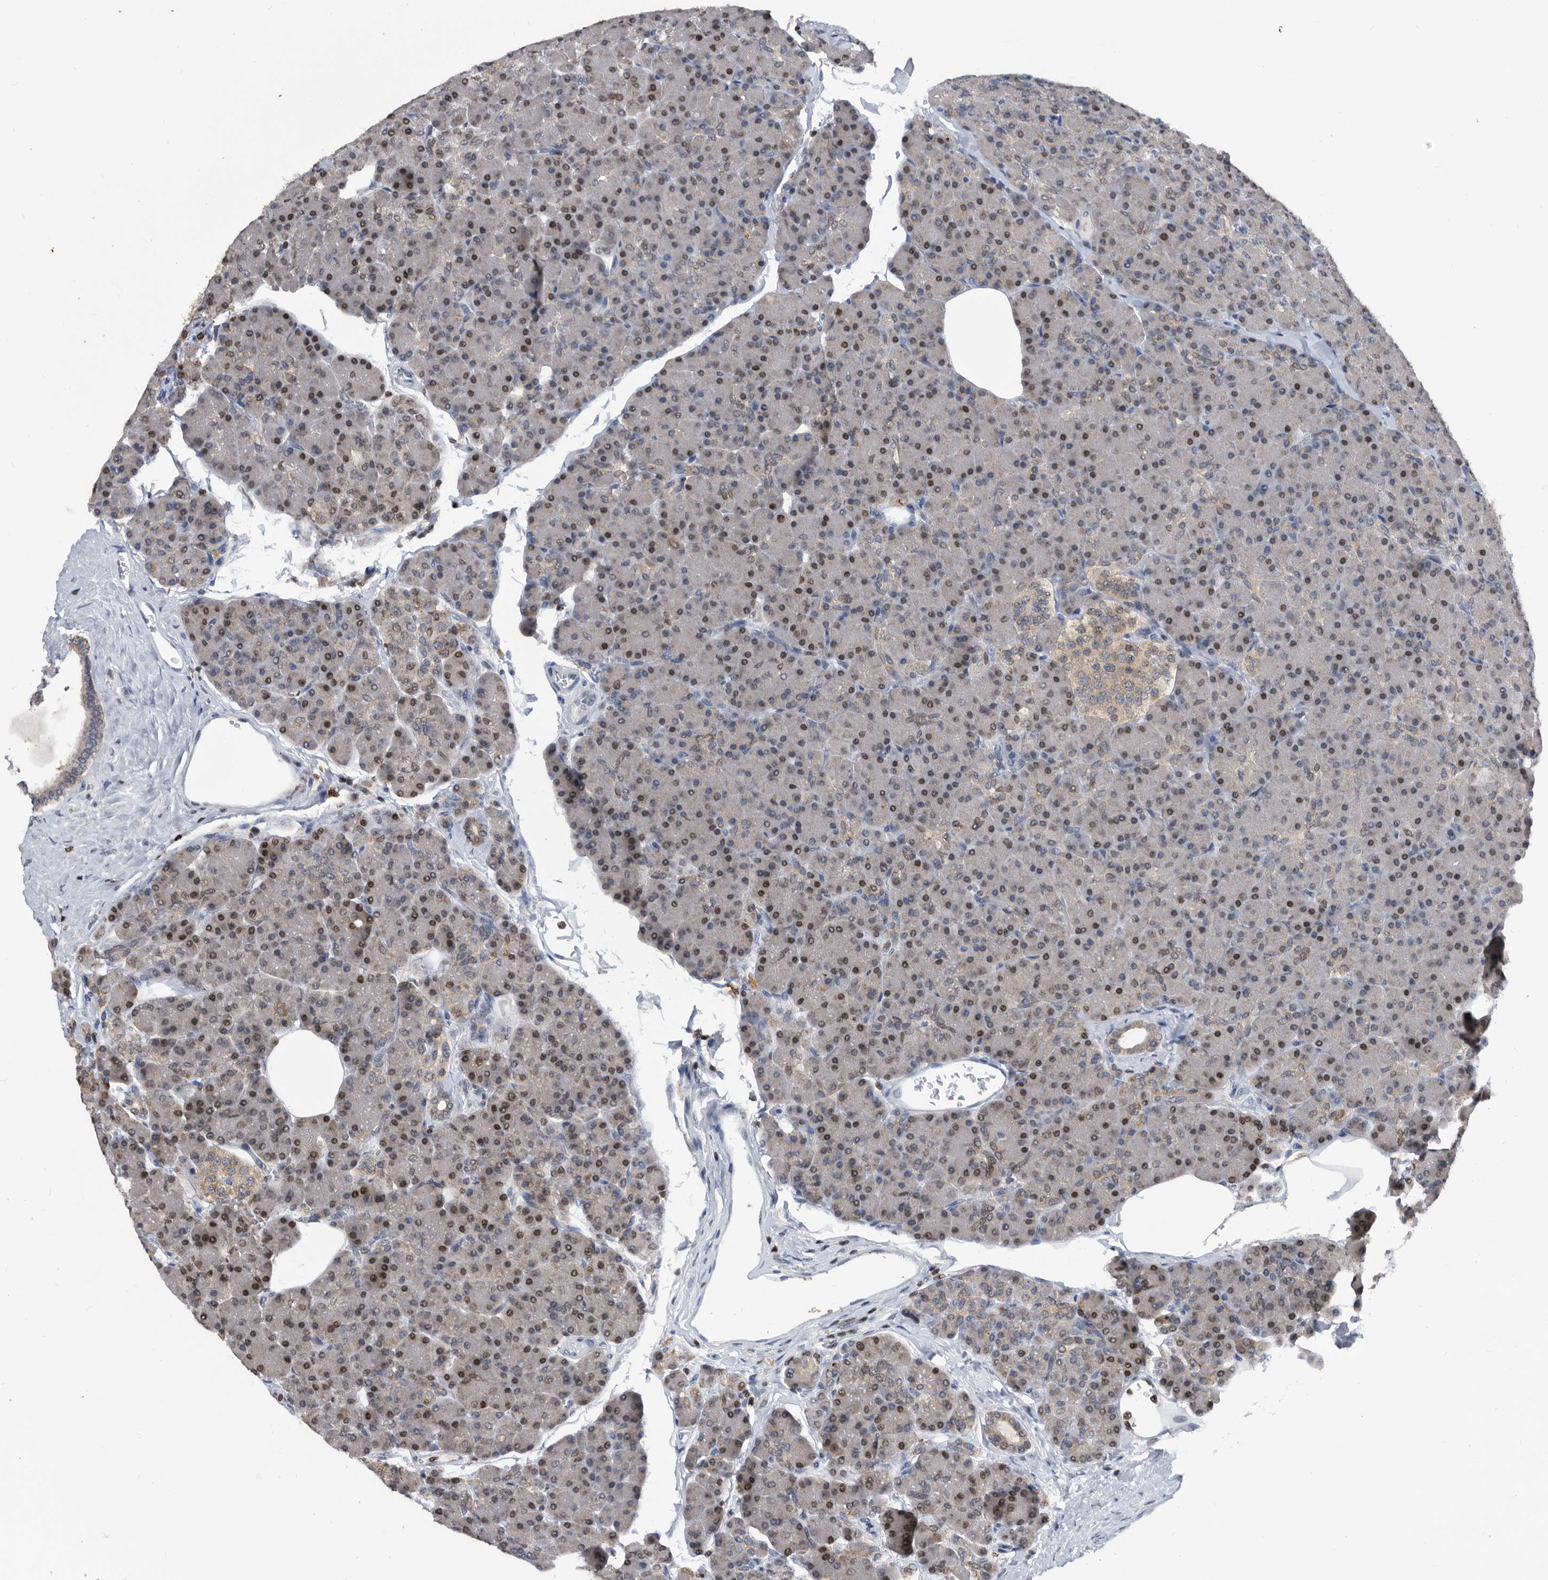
{"staining": {"intensity": "moderate", "quantity": "25%-75%", "location": "cytoplasmic/membranous,nuclear"}, "tissue": "pancreas", "cell_type": "Exocrine glandular cells", "image_type": "normal", "snomed": [{"axis": "morphology", "description": "Normal tissue, NOS"}, {"axis": "topography", "description": "Pancreas"}], "caption": "Protein staining of normal pancreas shows moderate cytoplasmic/membranous,nuclear expression in about 25%-75% of exocrine glandular cells.", "gene": "TSTD1", "patient": {"sex": "female", "age": 43}}